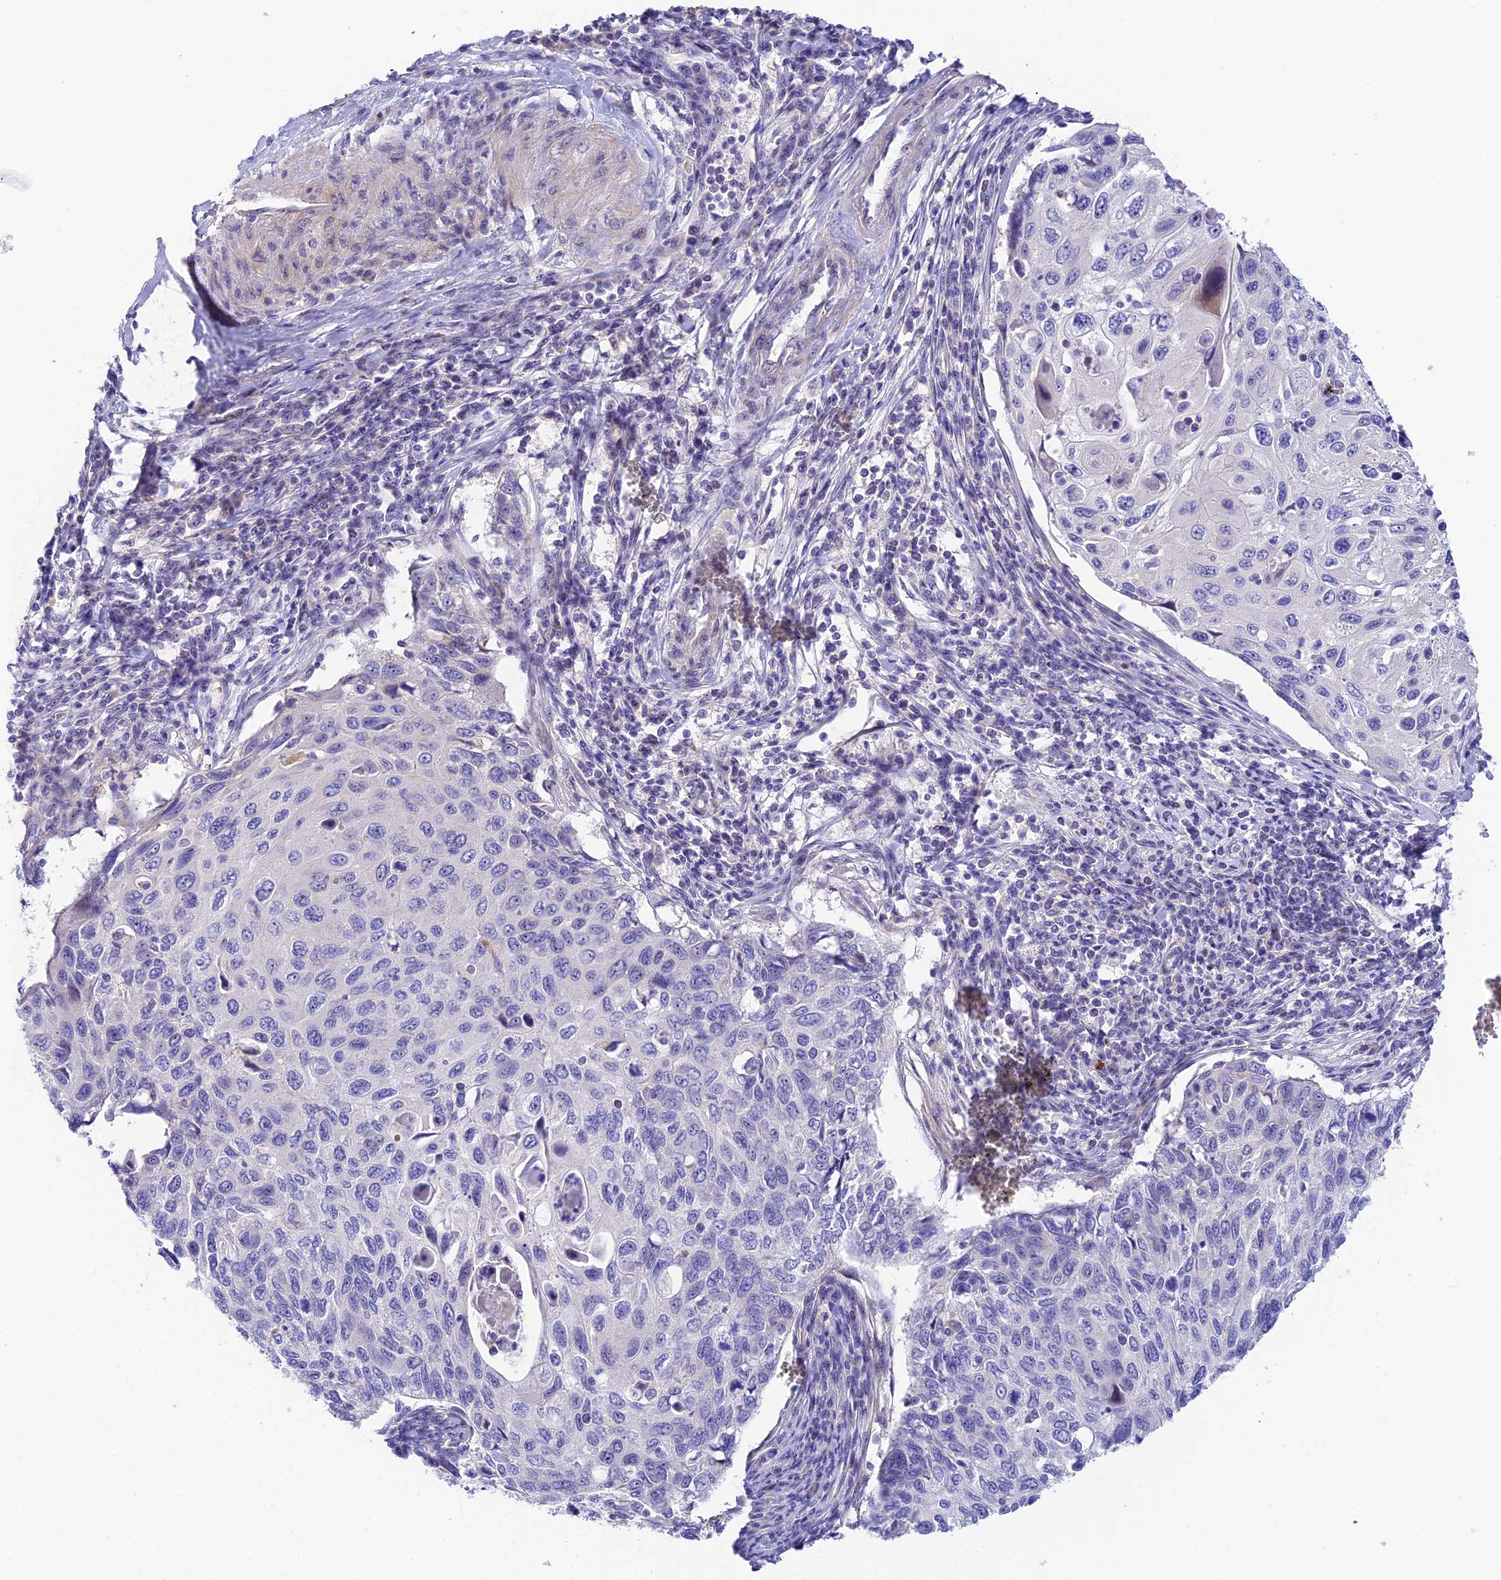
{"staining": {"intensity": "negative", "quantity": "none", "location": "none"}, "tissue": "cervical cancer", "cell_type": "Tumor cells", "image_type": "cancer", "snomed": [{"axis": "morphology", "description": "Squamous cell carcinoma, NOS"}, {"axis": "topography", "description": "Cervix"}], "caption": "Tumor cells show no significant staining in cervical cancer.", "gene": "DUSP29", "patient": {"sex": "female", "age": 70}}